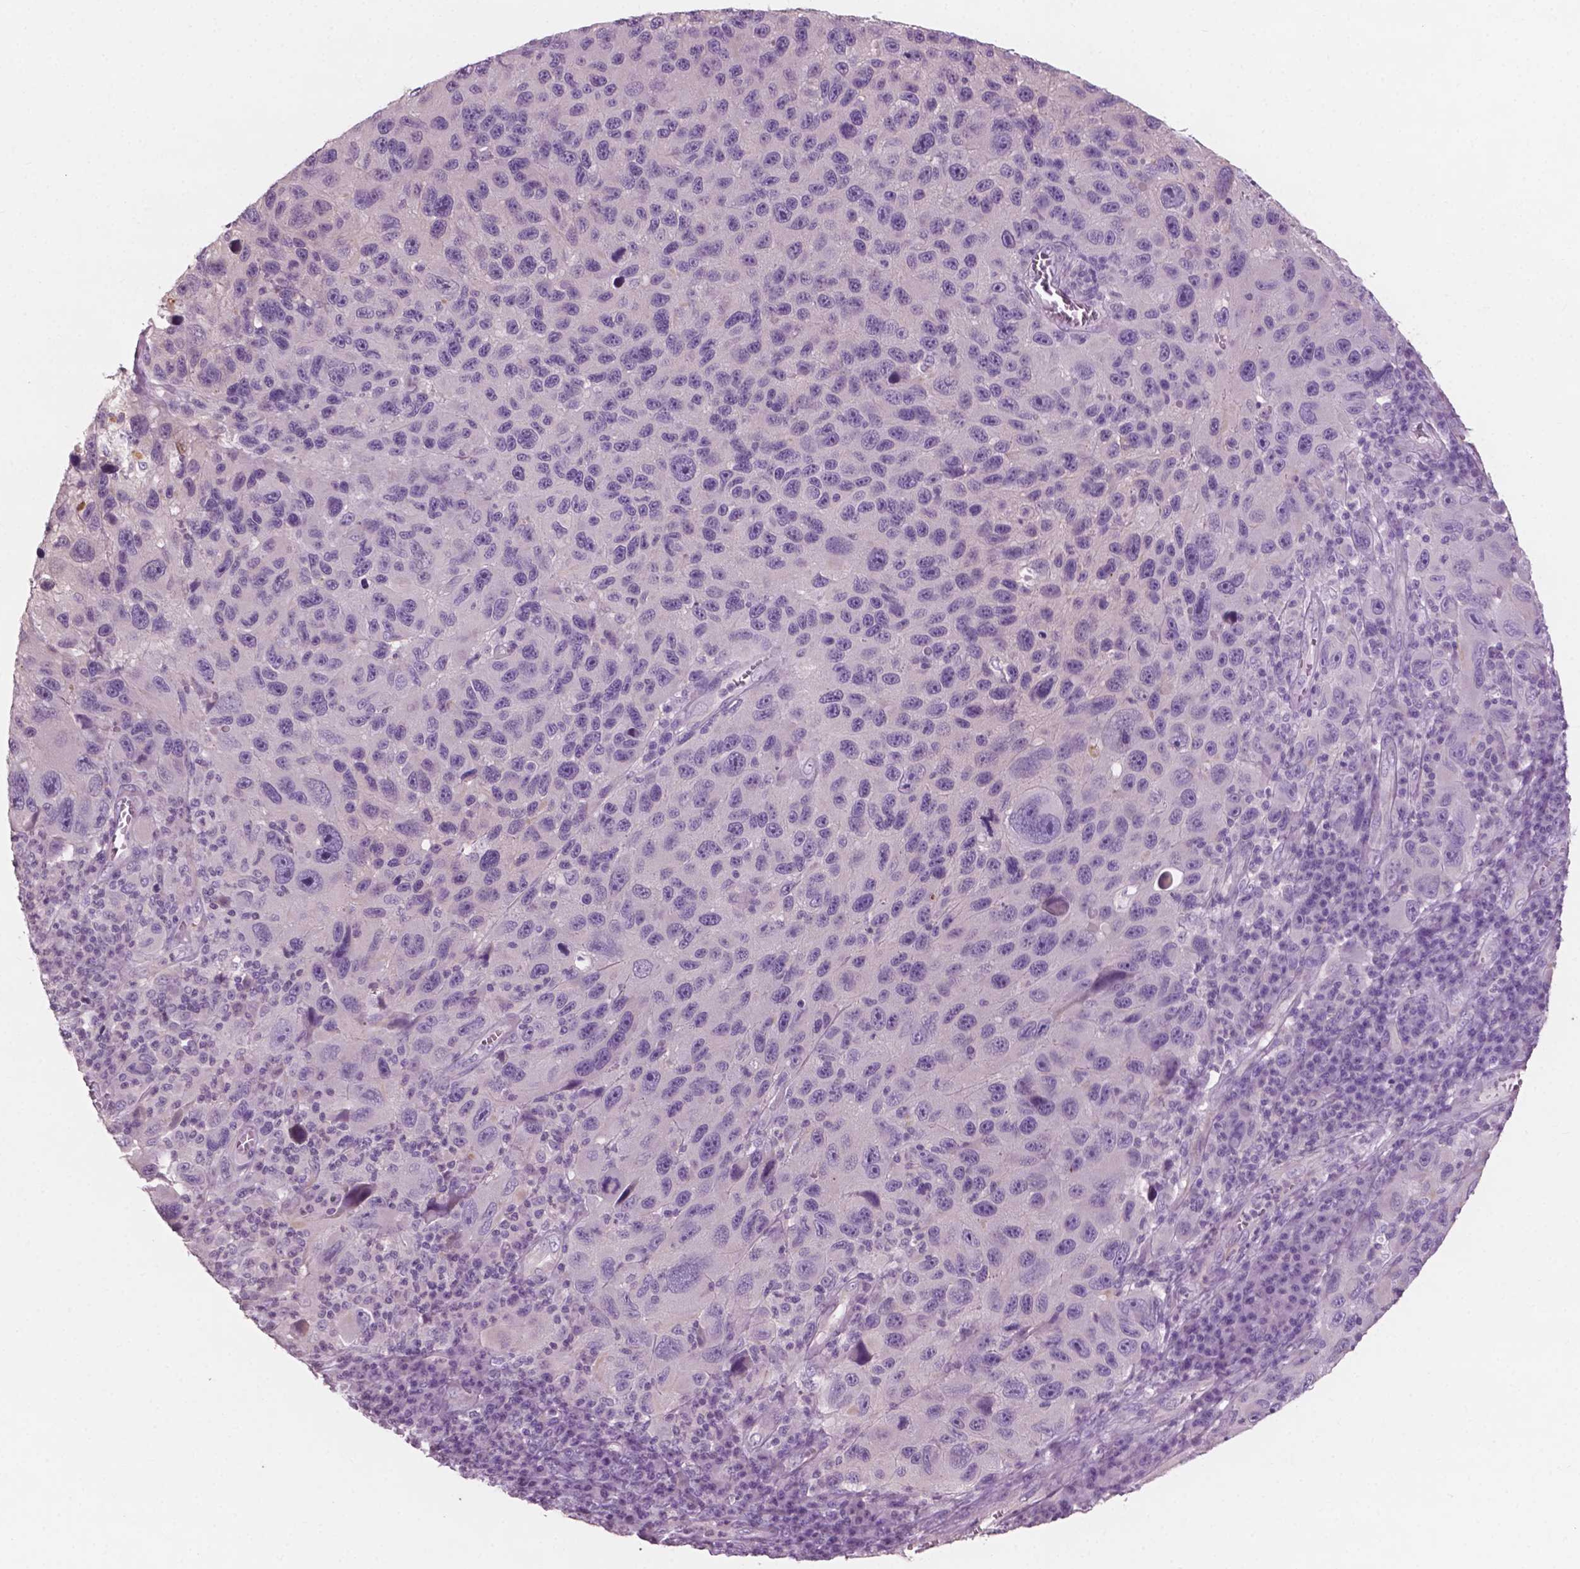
{"staining": {"intensity": "negative", "quantity": "none", "location": "none"}, "tissue": "melanoma", "cell_type": "Tumor cells", "image_type": "cancer", "snomed": [{"axis": "morphology", "description": "Malignant melanoma, NOS"}, {"axis": "topography", "description": "Skin"}], "caption": "This is an immunohistochemistry histopathology image of melanoma. There is no expression in tumor cells.", "gene": "AWAT1", "patient": {"sex": "male", "age": 53}}